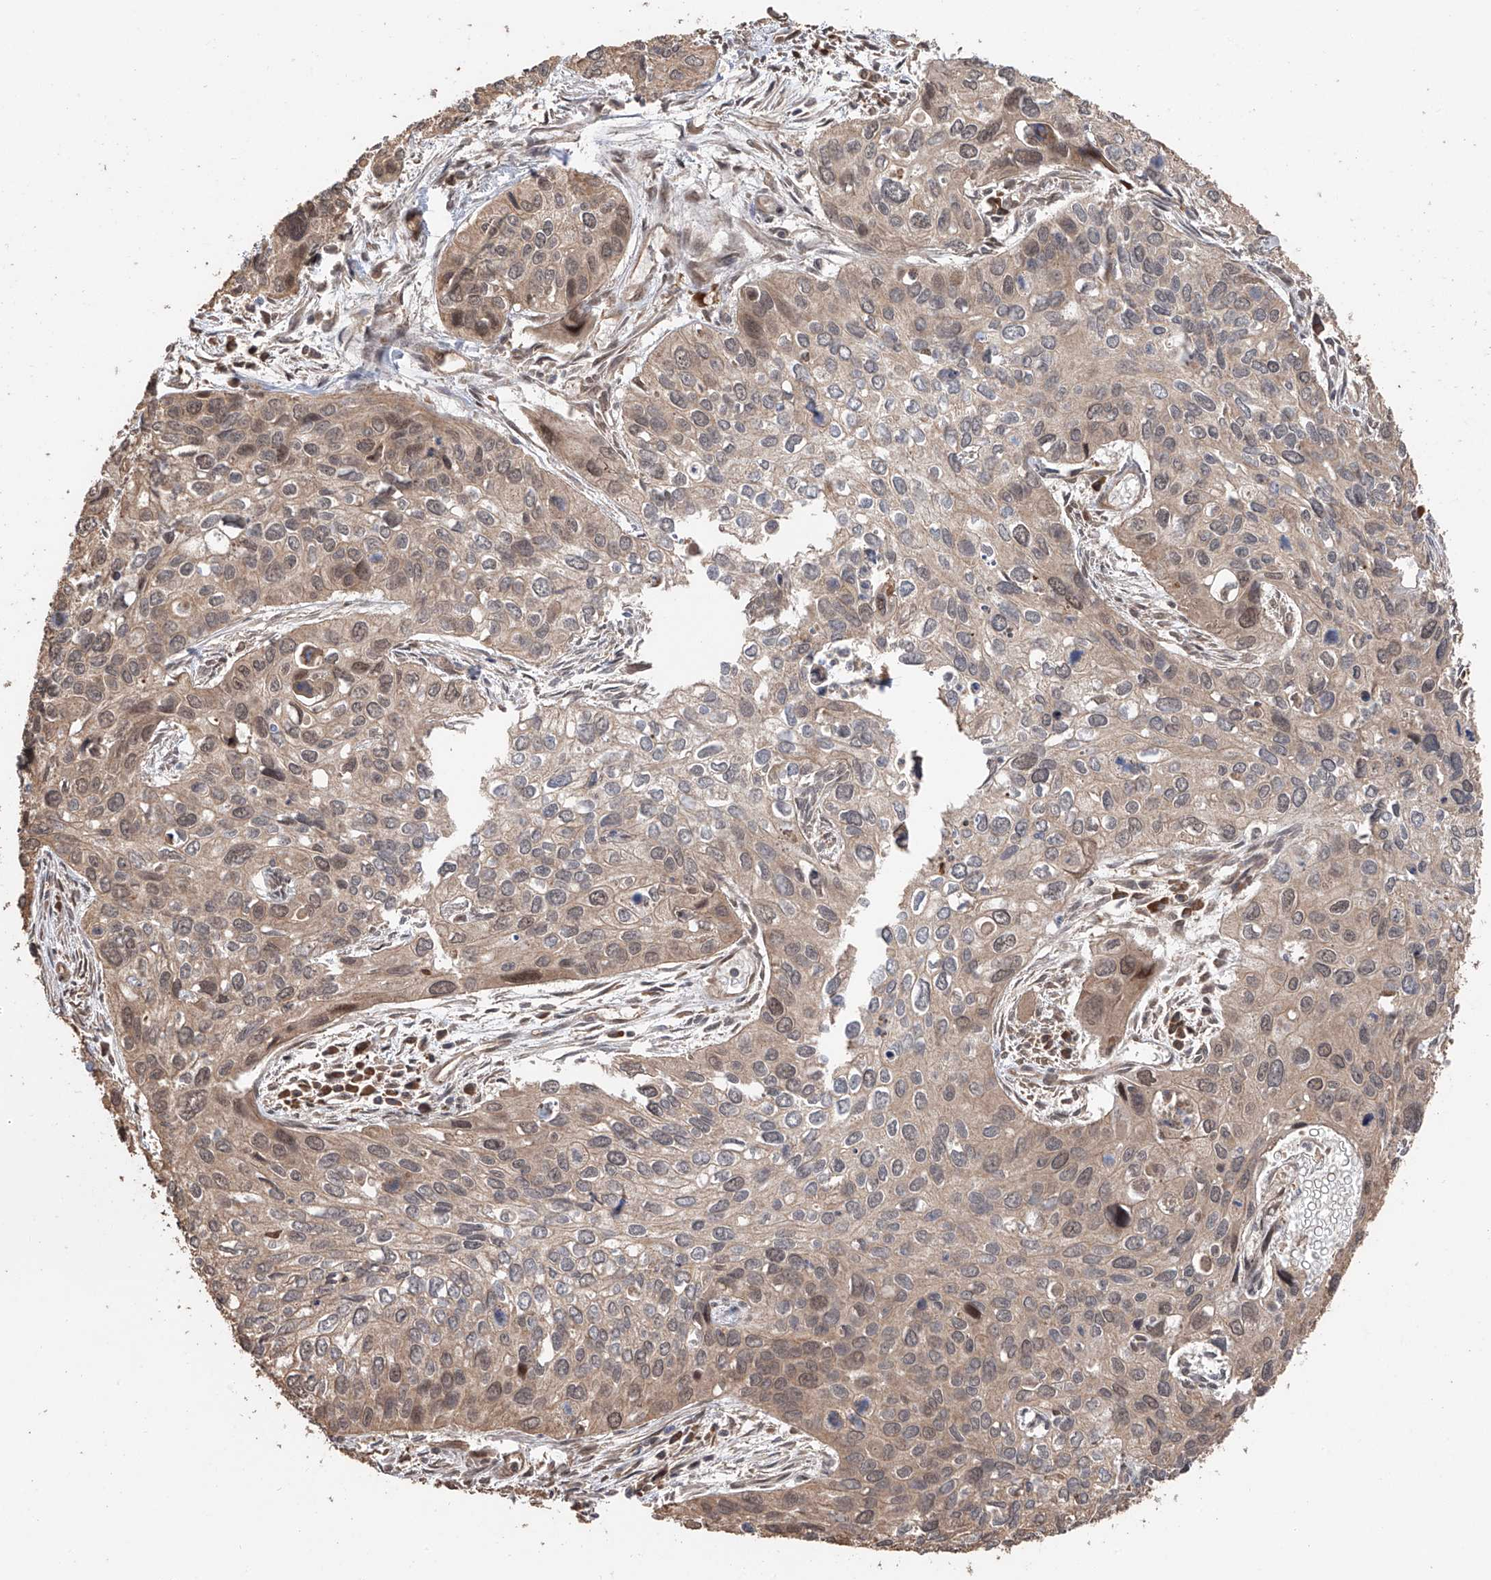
{"staining": {"intensity": "moderate", "quantity": "25%-75%", "location": "cytoplasmic/membranous,nuclear"}, "tissue": "cervical cancer", "cell_type": "Tumor cells", "image_type": "cancer", "snomed": [{"axis": "morphology", "description": "Squamous cell carcinoma, NOS"}, {"axis": "topography", "description": "Cervix"}], "caption": "A photomicrograph of cervical cancer stained for a protein demonstrates moderate cytoplasmic/membranous and nuclear brown staining in tumor cells.", "gene": "FAM135A", "patient": {"sex": "female", "age": 55}}